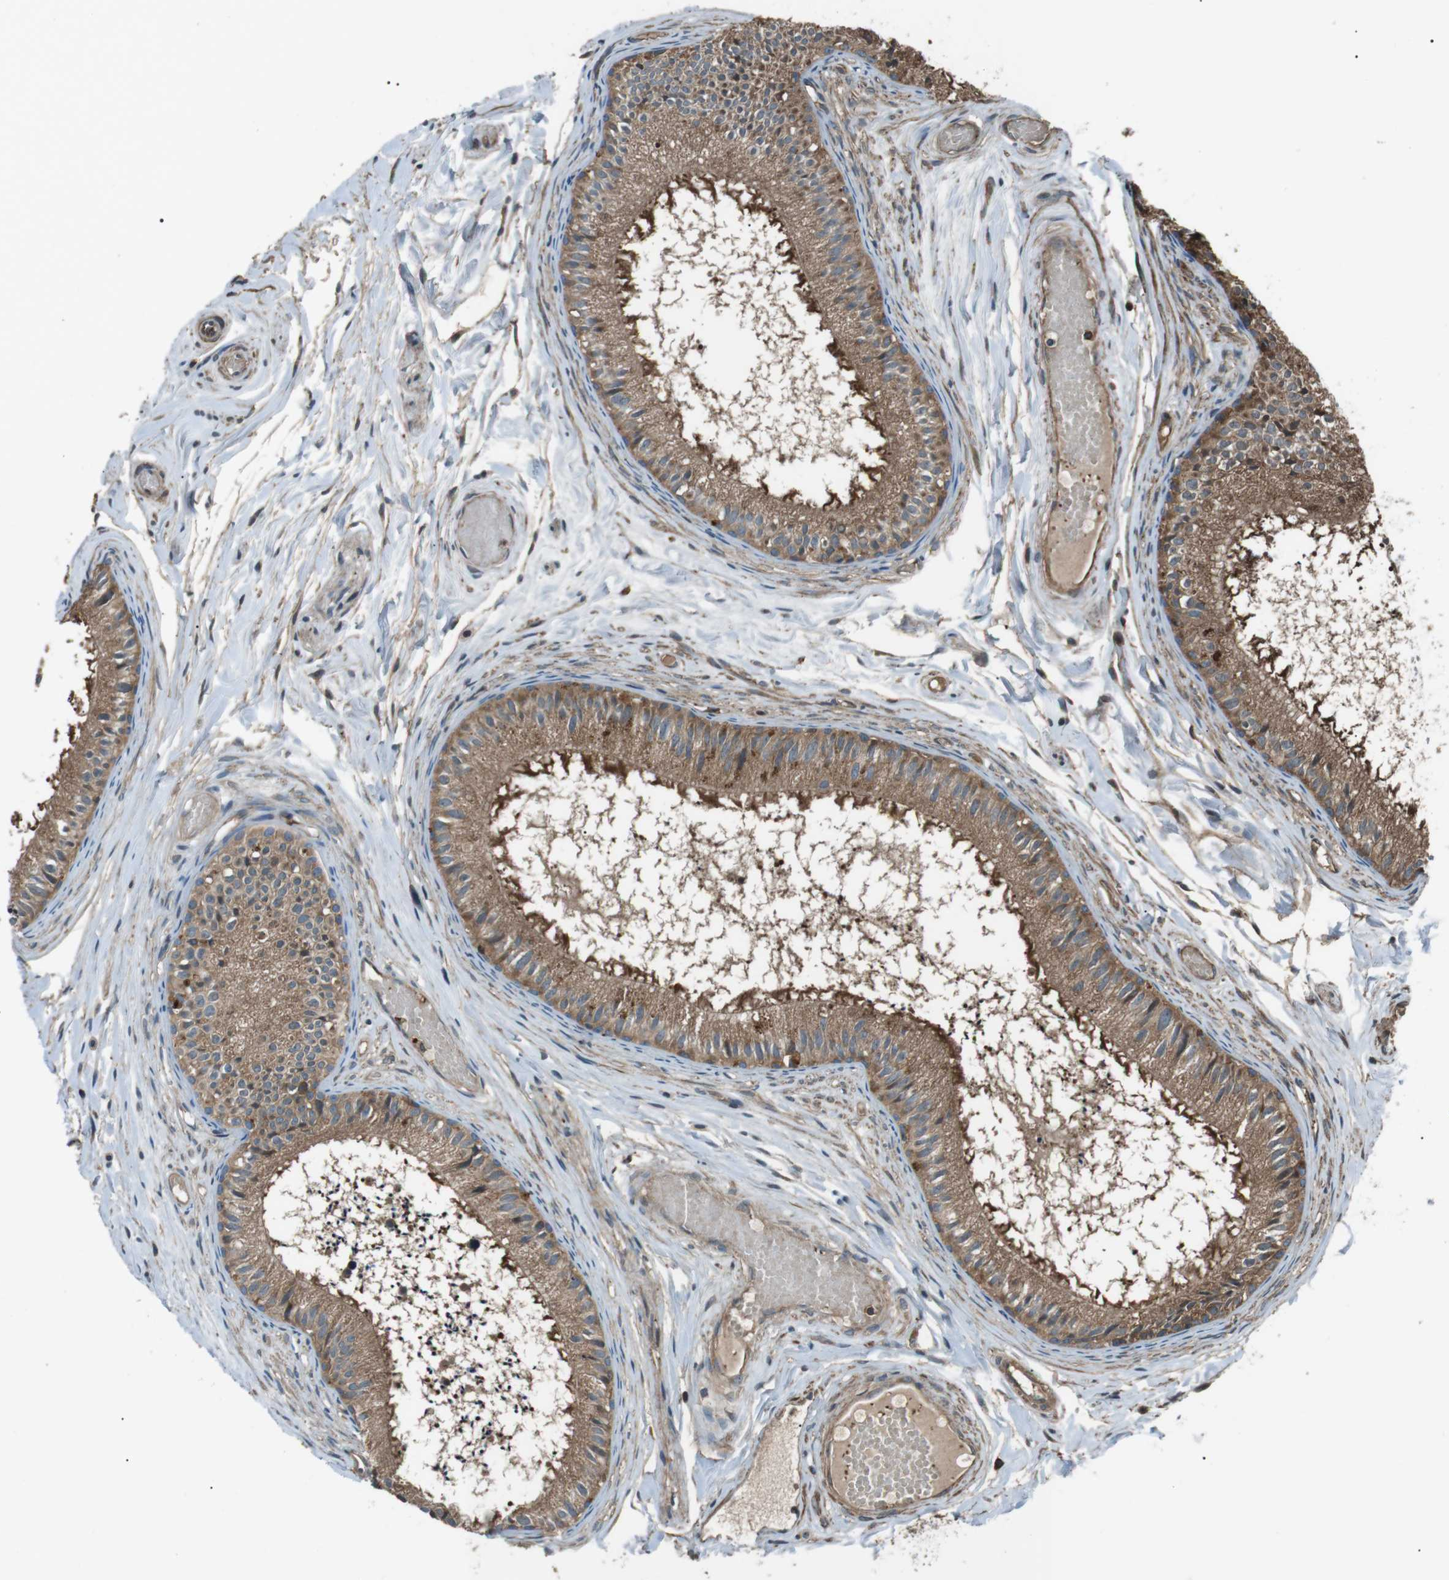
{"staining": {"intensity": "moderate", "quantity": ">75%", "location": "cytoplasmic/membranous"}, "tissue": "epididymis", "cell_type": "Glandular cells", "image_type": "normal", "snomed": [{"axis": "morphology", "description": "Normal tissue, NOS"}, {"axis": "topography", "description": "Epididymis"}], "caption": "Epididymis was stained to show a protein in brown. There is medium levels of moderate cytoplasmic/membranous positivity in approximately >75% of glandular cells. (IHC, brightfield microscopy, high magnification).", "gene": "GPR161", "patient": {"sex": "male", "age": 46}}